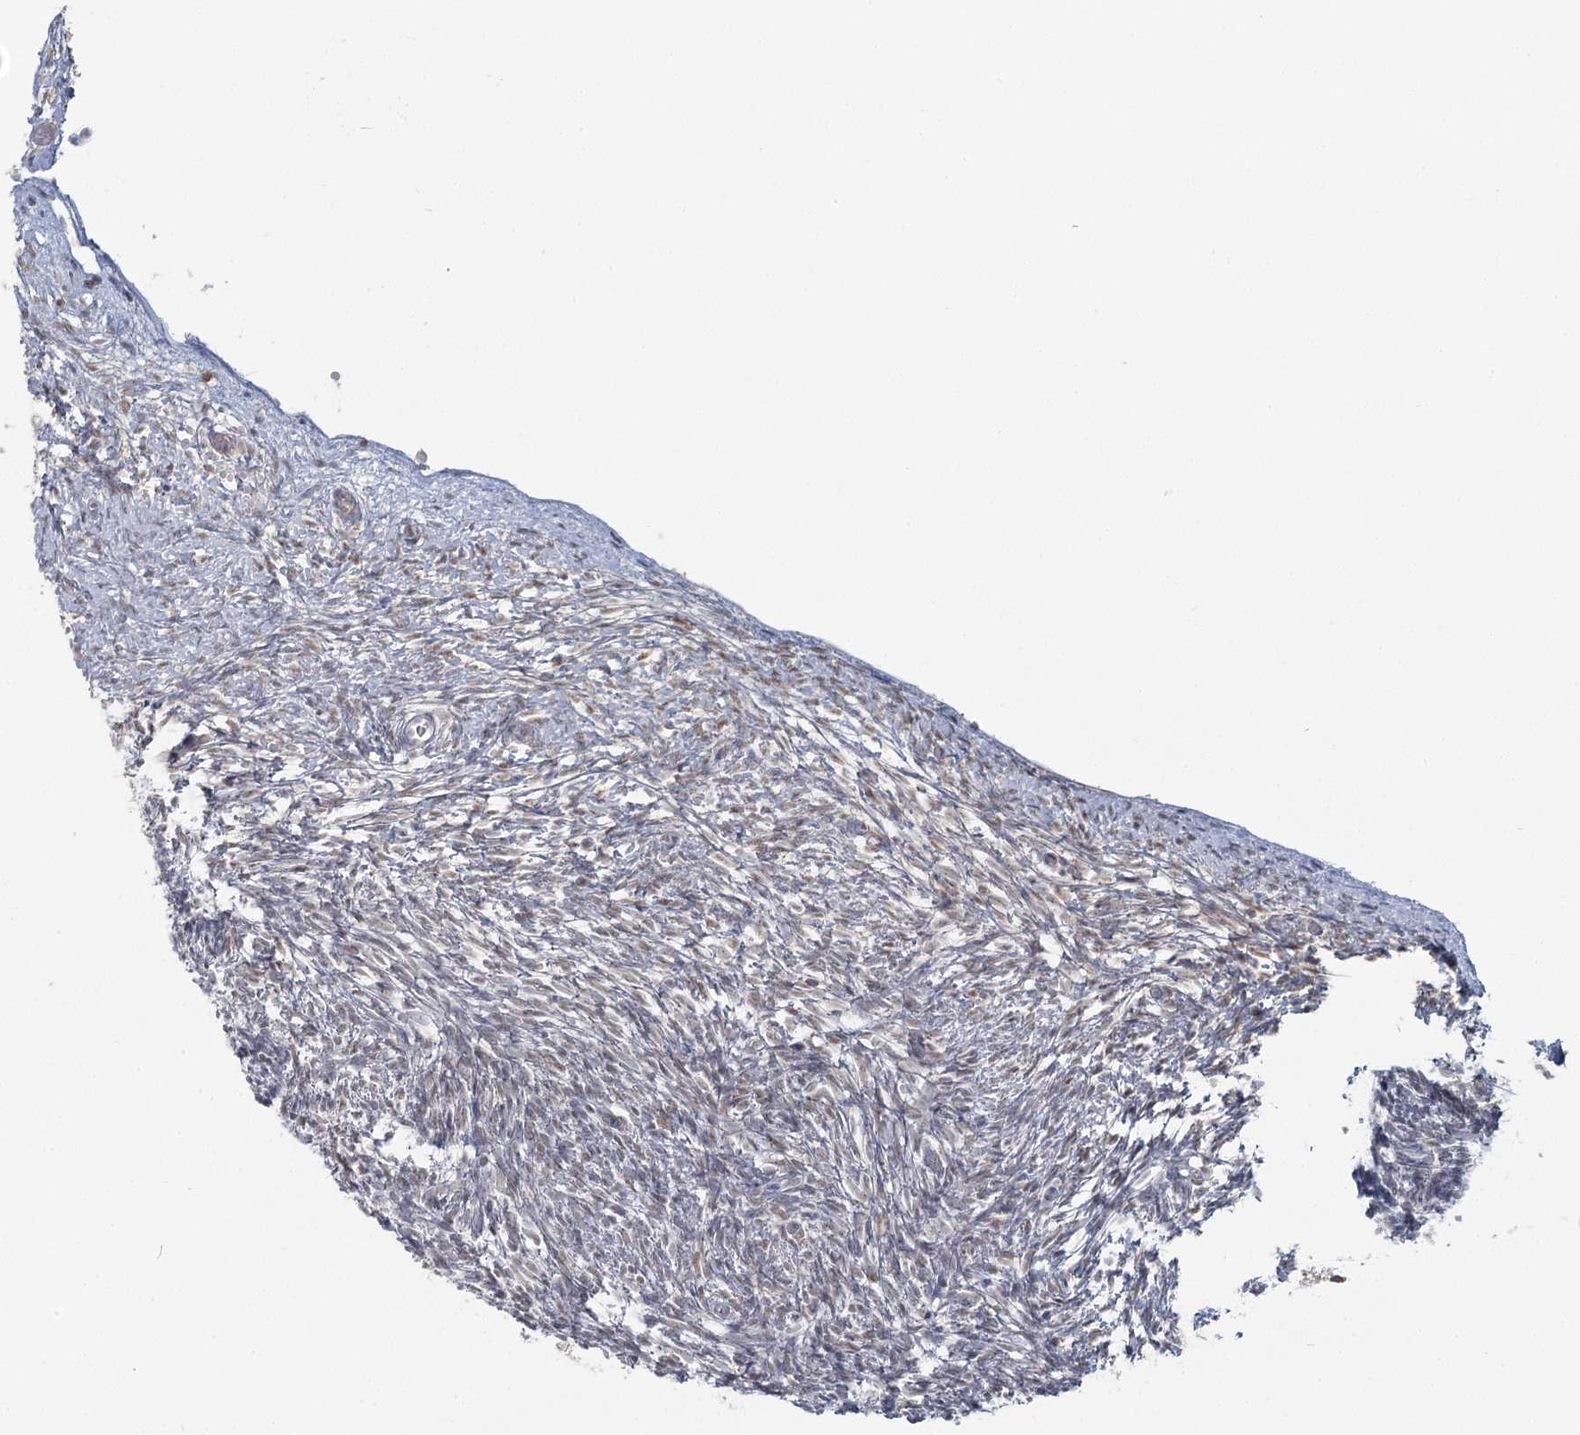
{"staining": {"intensity": "weak", "quantity": "<25%", "location": "cytoplasmic/membranous"}, "tissue": "ovary", "cell_type": "Follicle cells", "image_type": "normal", "snomed": [{"axis": "morphology", "description": "Normal tissue, NOS"}, {"axis": "topography", "description": "Ovary"}], "caption": "There is no significant expression in follicle cells of ovary.", "gene": "USP11", "patient": {"sex": "female", "age": 34}}